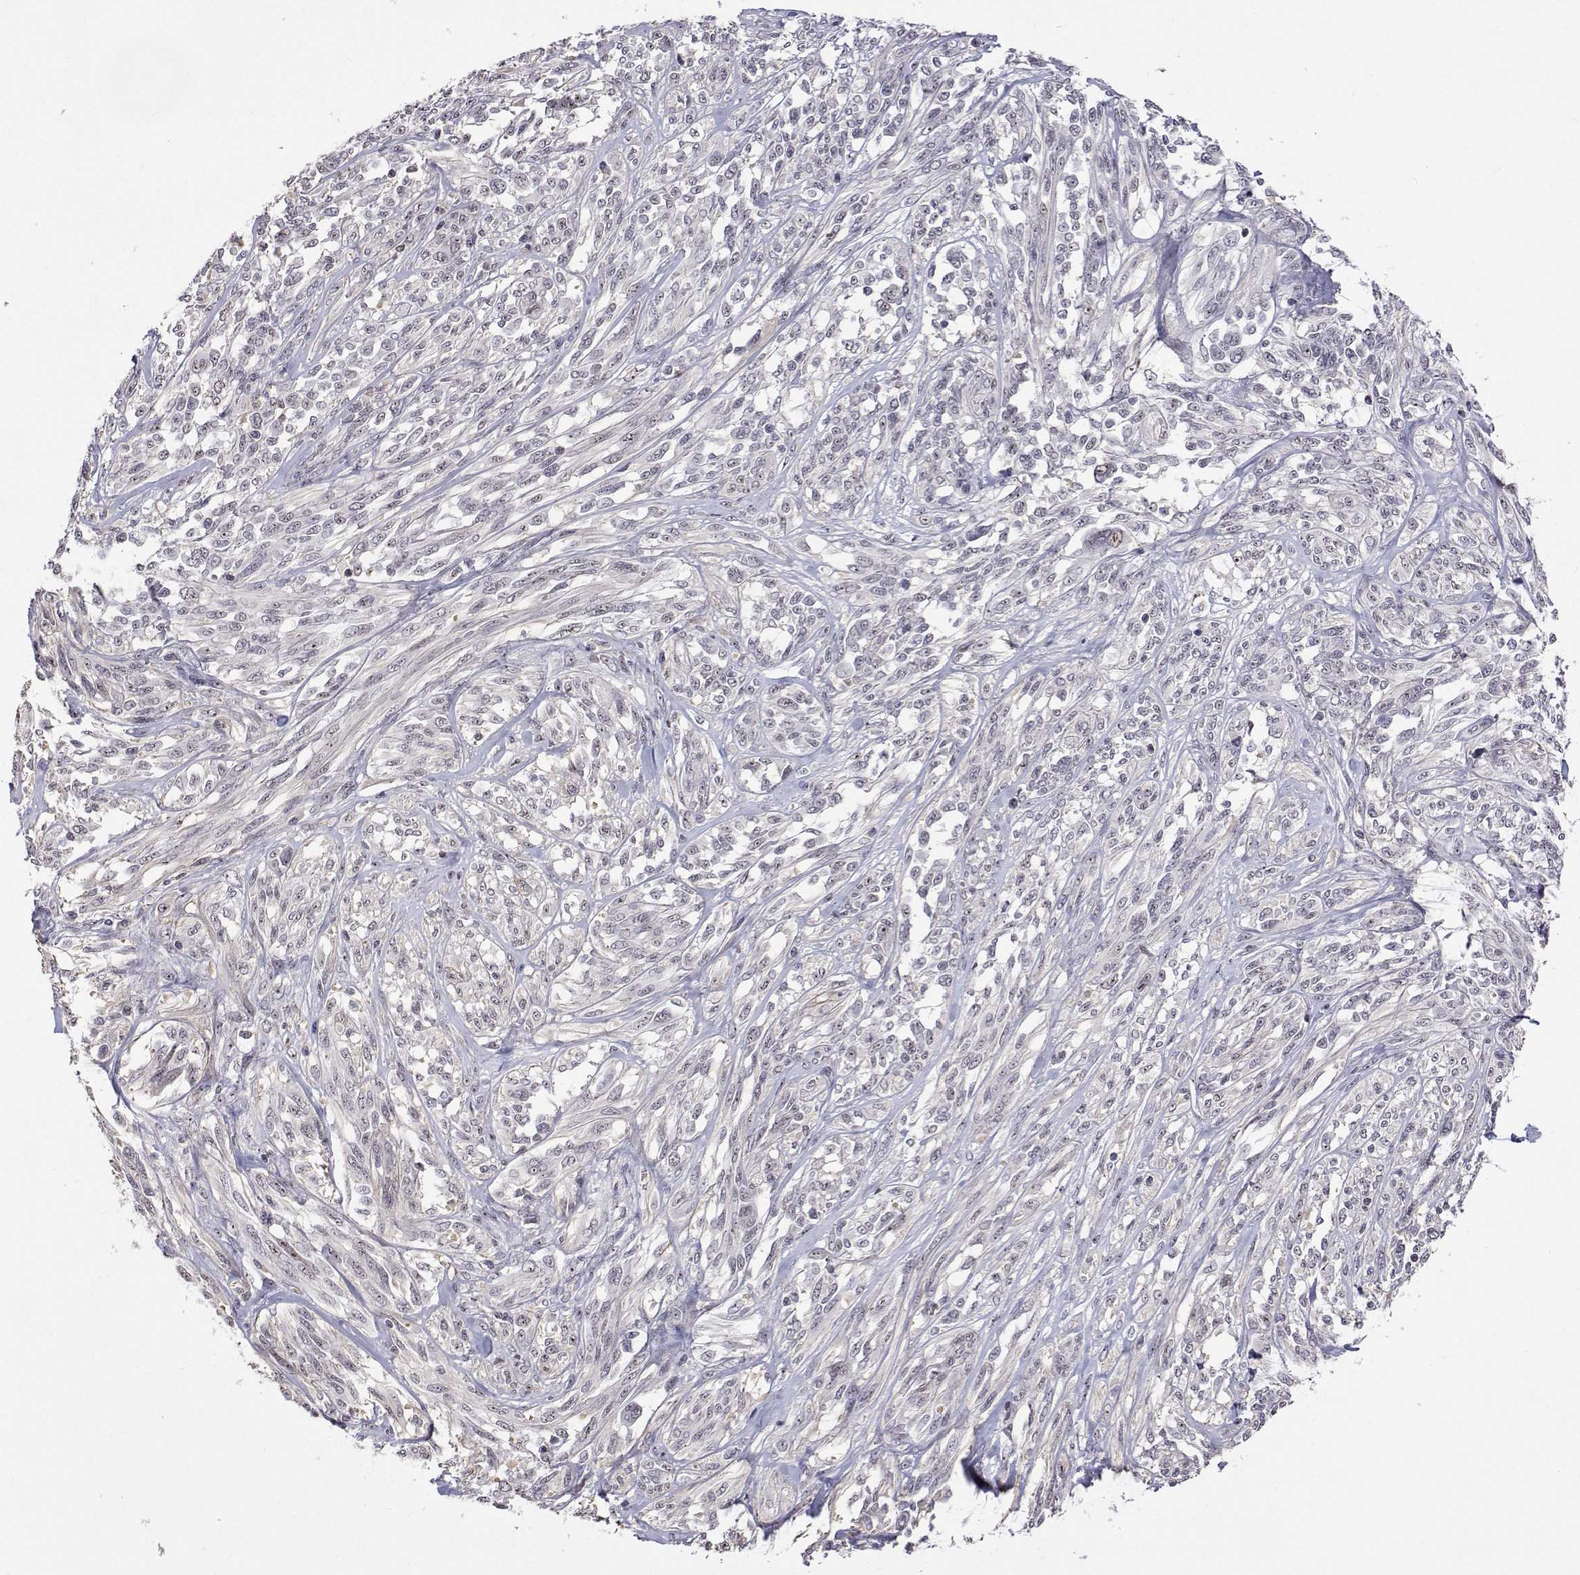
{"staining": {"intensity": "negative", "quantity": "none", "location": "none"}, "tissue": "melanoma", "cell_type": "Tumor cells", "image_type": "cancer", "snomed": [{"axis": "morphology", "description": "Malignant melanoma, NOS"}, {"axis": "topography", "description": "Skin"}], "caption": "Histopathology image shows no protein staining in tumor cells of melanoma tissue. The staining is performed using DAB (3,3'-diaminobenzidine) brown chromogen with nuclei counter-stained in using hematoxylin.", "gene": "NHP2", "patient": {"sex": "female", "age": 91}}